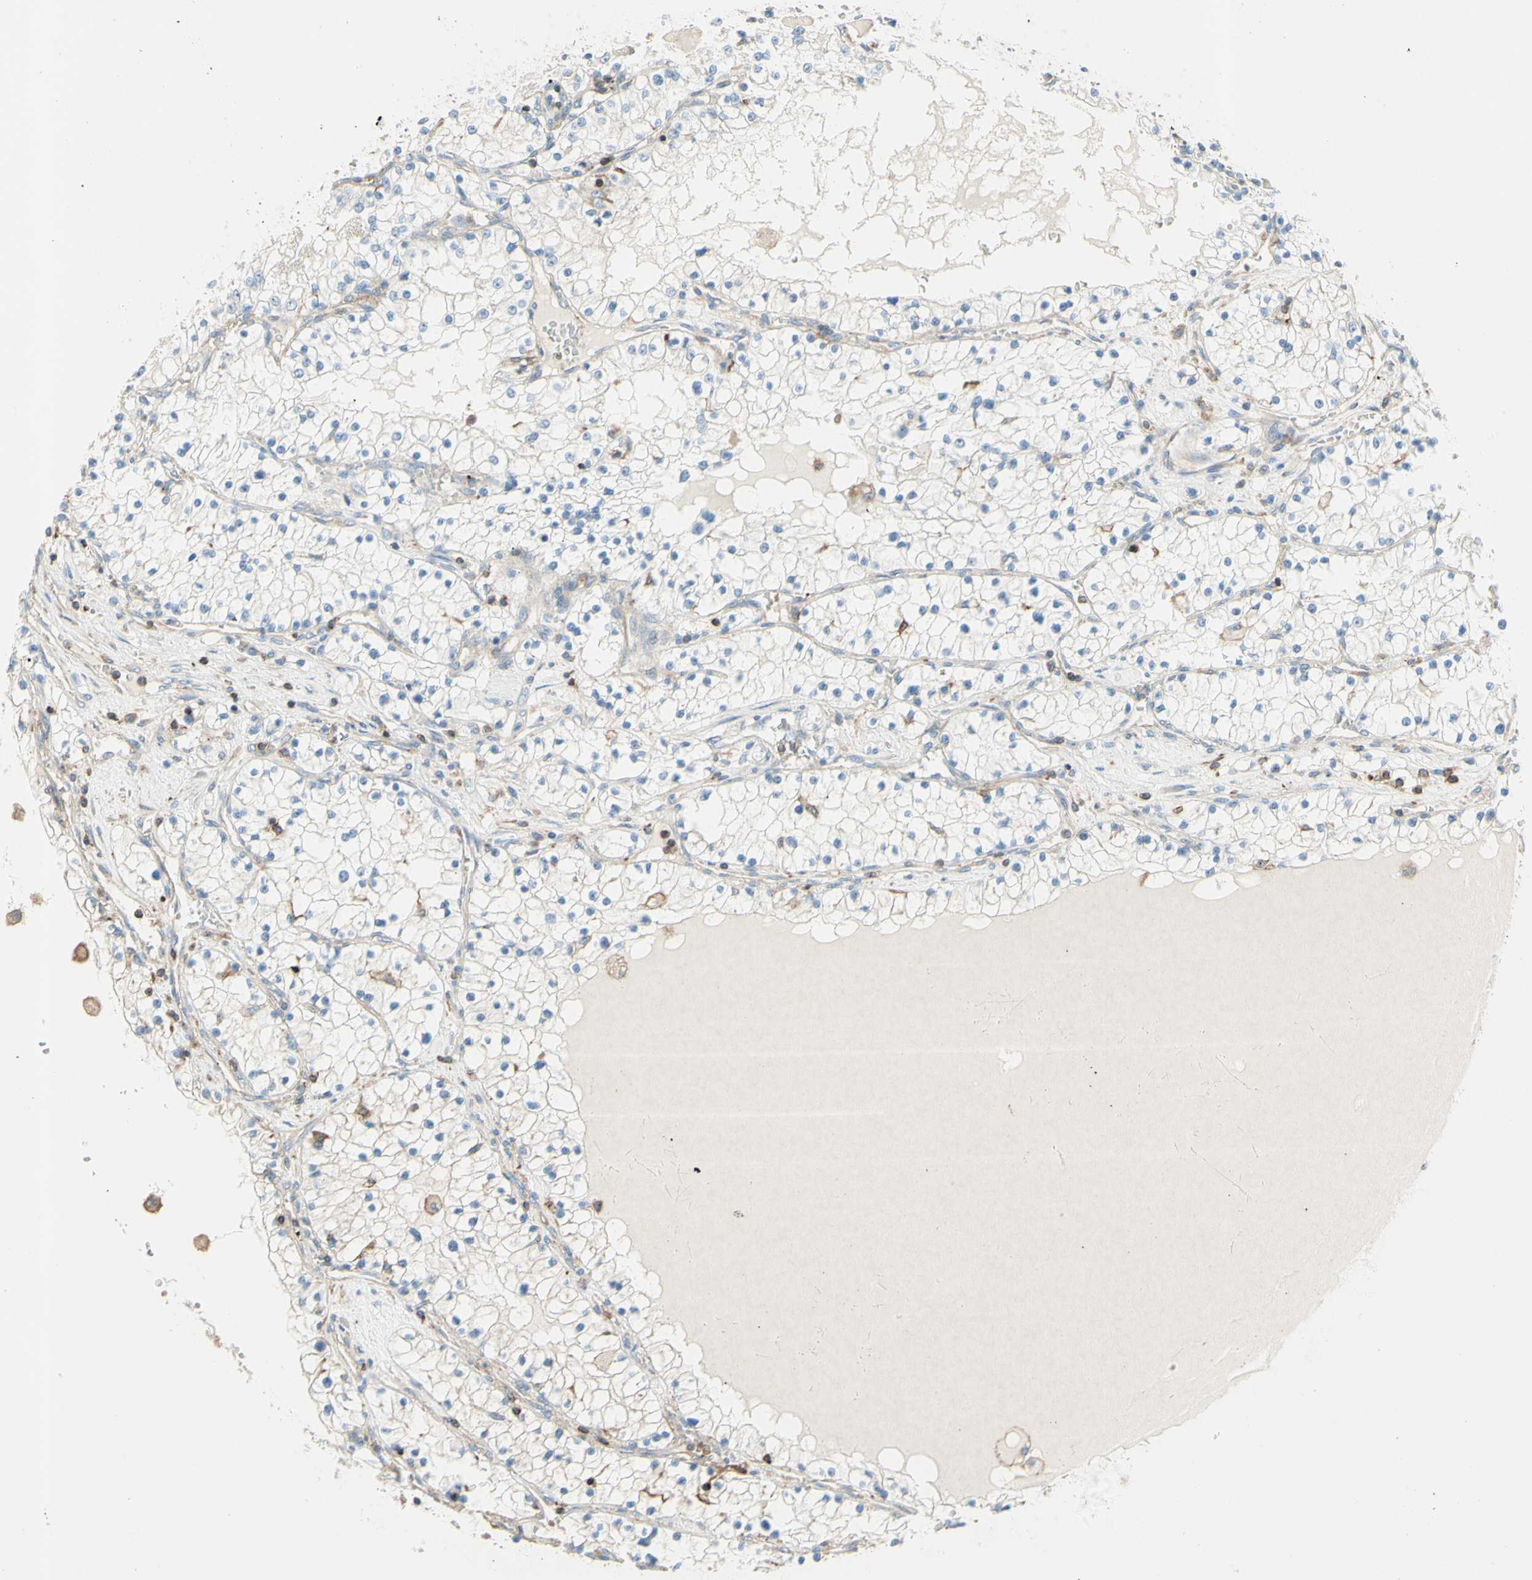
{"staining": {"intensity": "negative", "quantity": "none", "location": "none"}, "tissue": "renal cancer", "cell_type": "Tumor cells", "image_type": "cancer", "snomed": [{"axis": "morphology", "description": "Adenocarcinoma, NOS"}, {"axis": "topography", "description": "Kidney"}], "caption": "Immunohistochemical staining of renal cancer (adenocarcinoma) exhibits no significant expression in tumor cells.", "gene": "SEMA4C", "patient": {"sex": "male", "age": 68}}